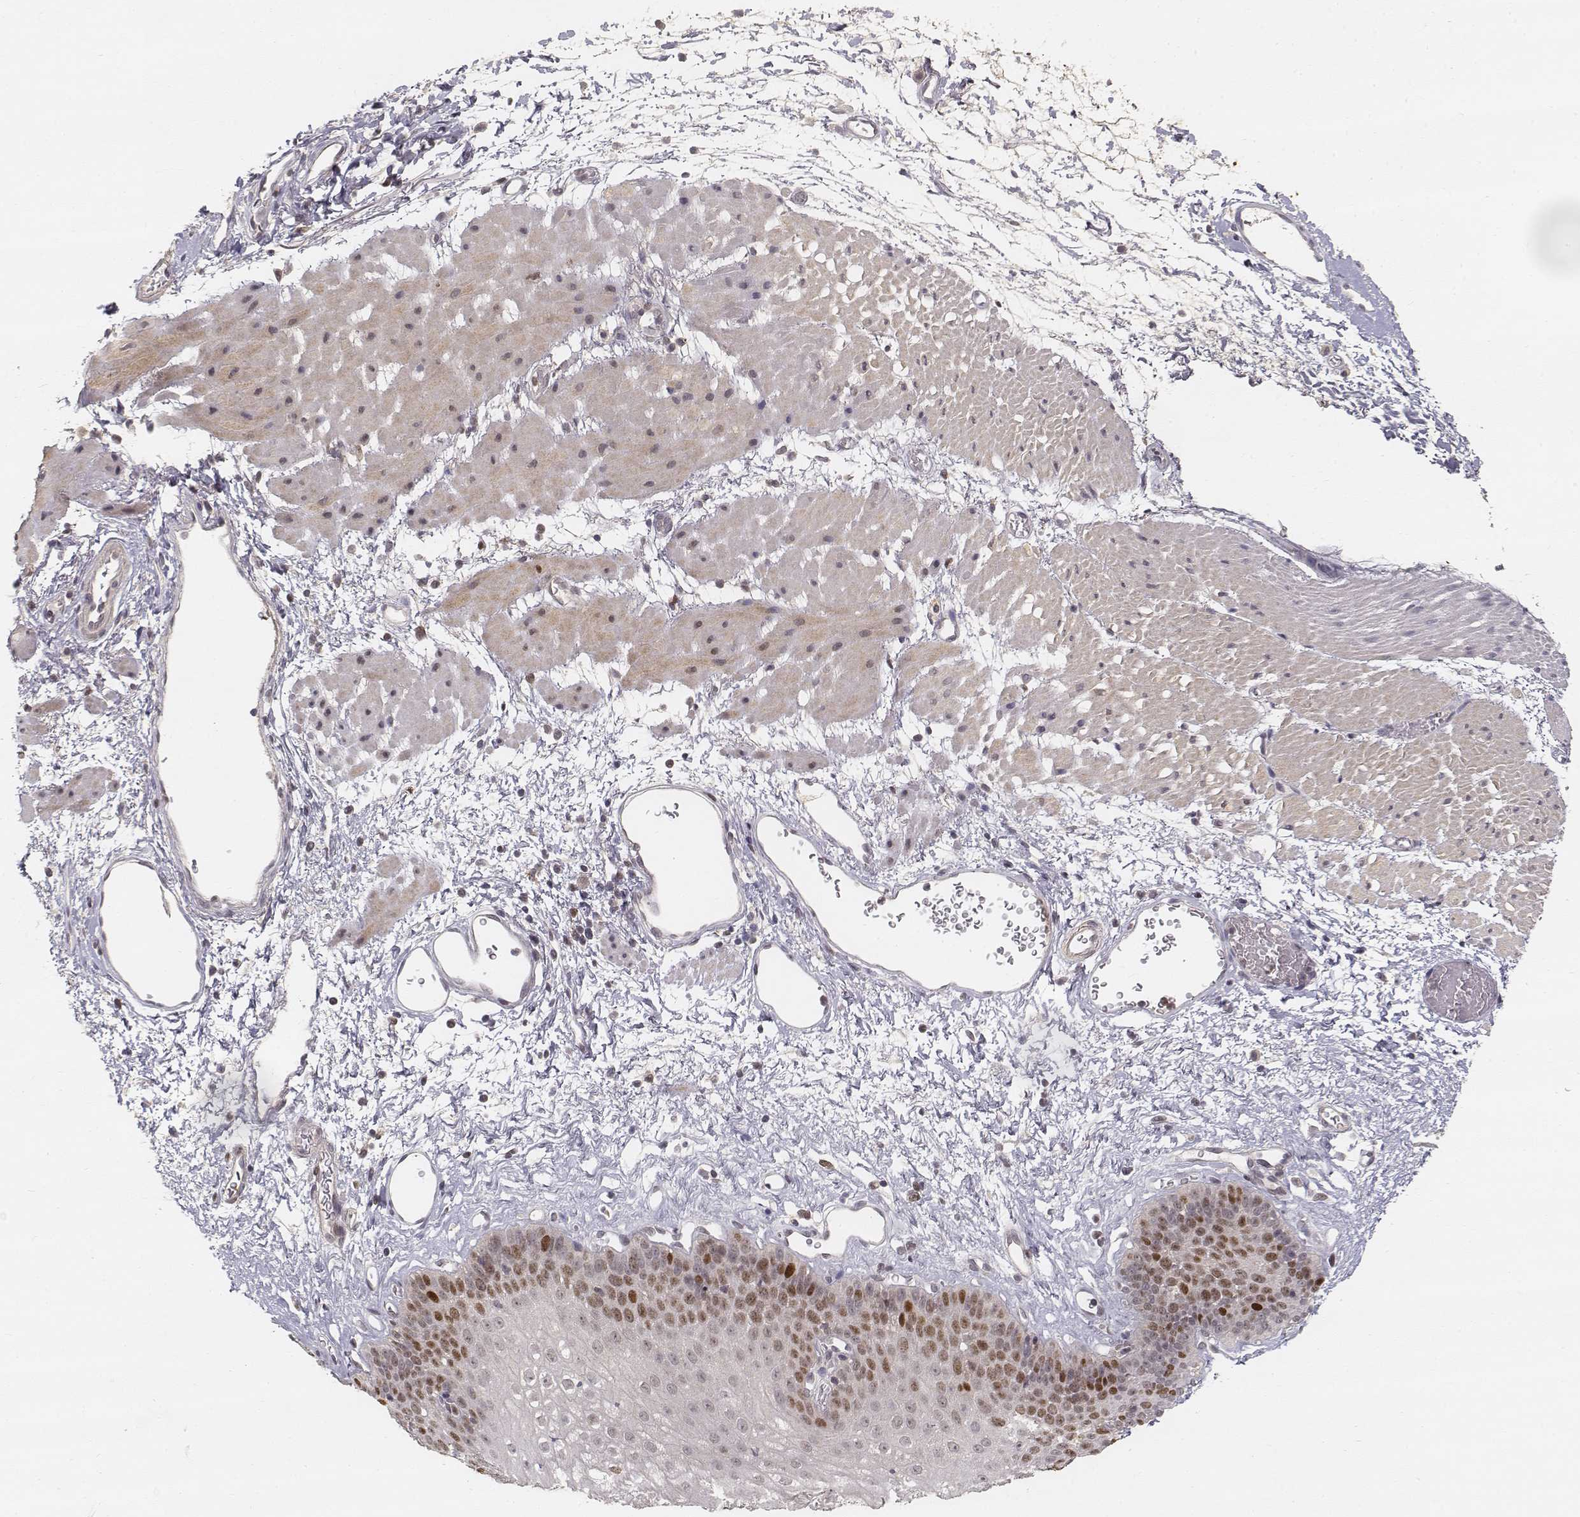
{"staining": {"intensity": "strong", "quantity": "<25%", "location": "nuclear"}, "tissue": "esophagus", "cell_type": "Squamous epithelial cells", "image_type": "normal", "snomed": [{"axis": "morphology", "description": "Normal tissue, NOS"}, {"axis": "topography", "description": "Esophagus"}], "caption": "Immunohistochemical staining of unremarkable human esophagus exhibits strong nuclear protein positivity in approximately <25% of squamous epithelial cells.", "gene": "FANCD2", "patient": {"sex": "female", "age": 62}}